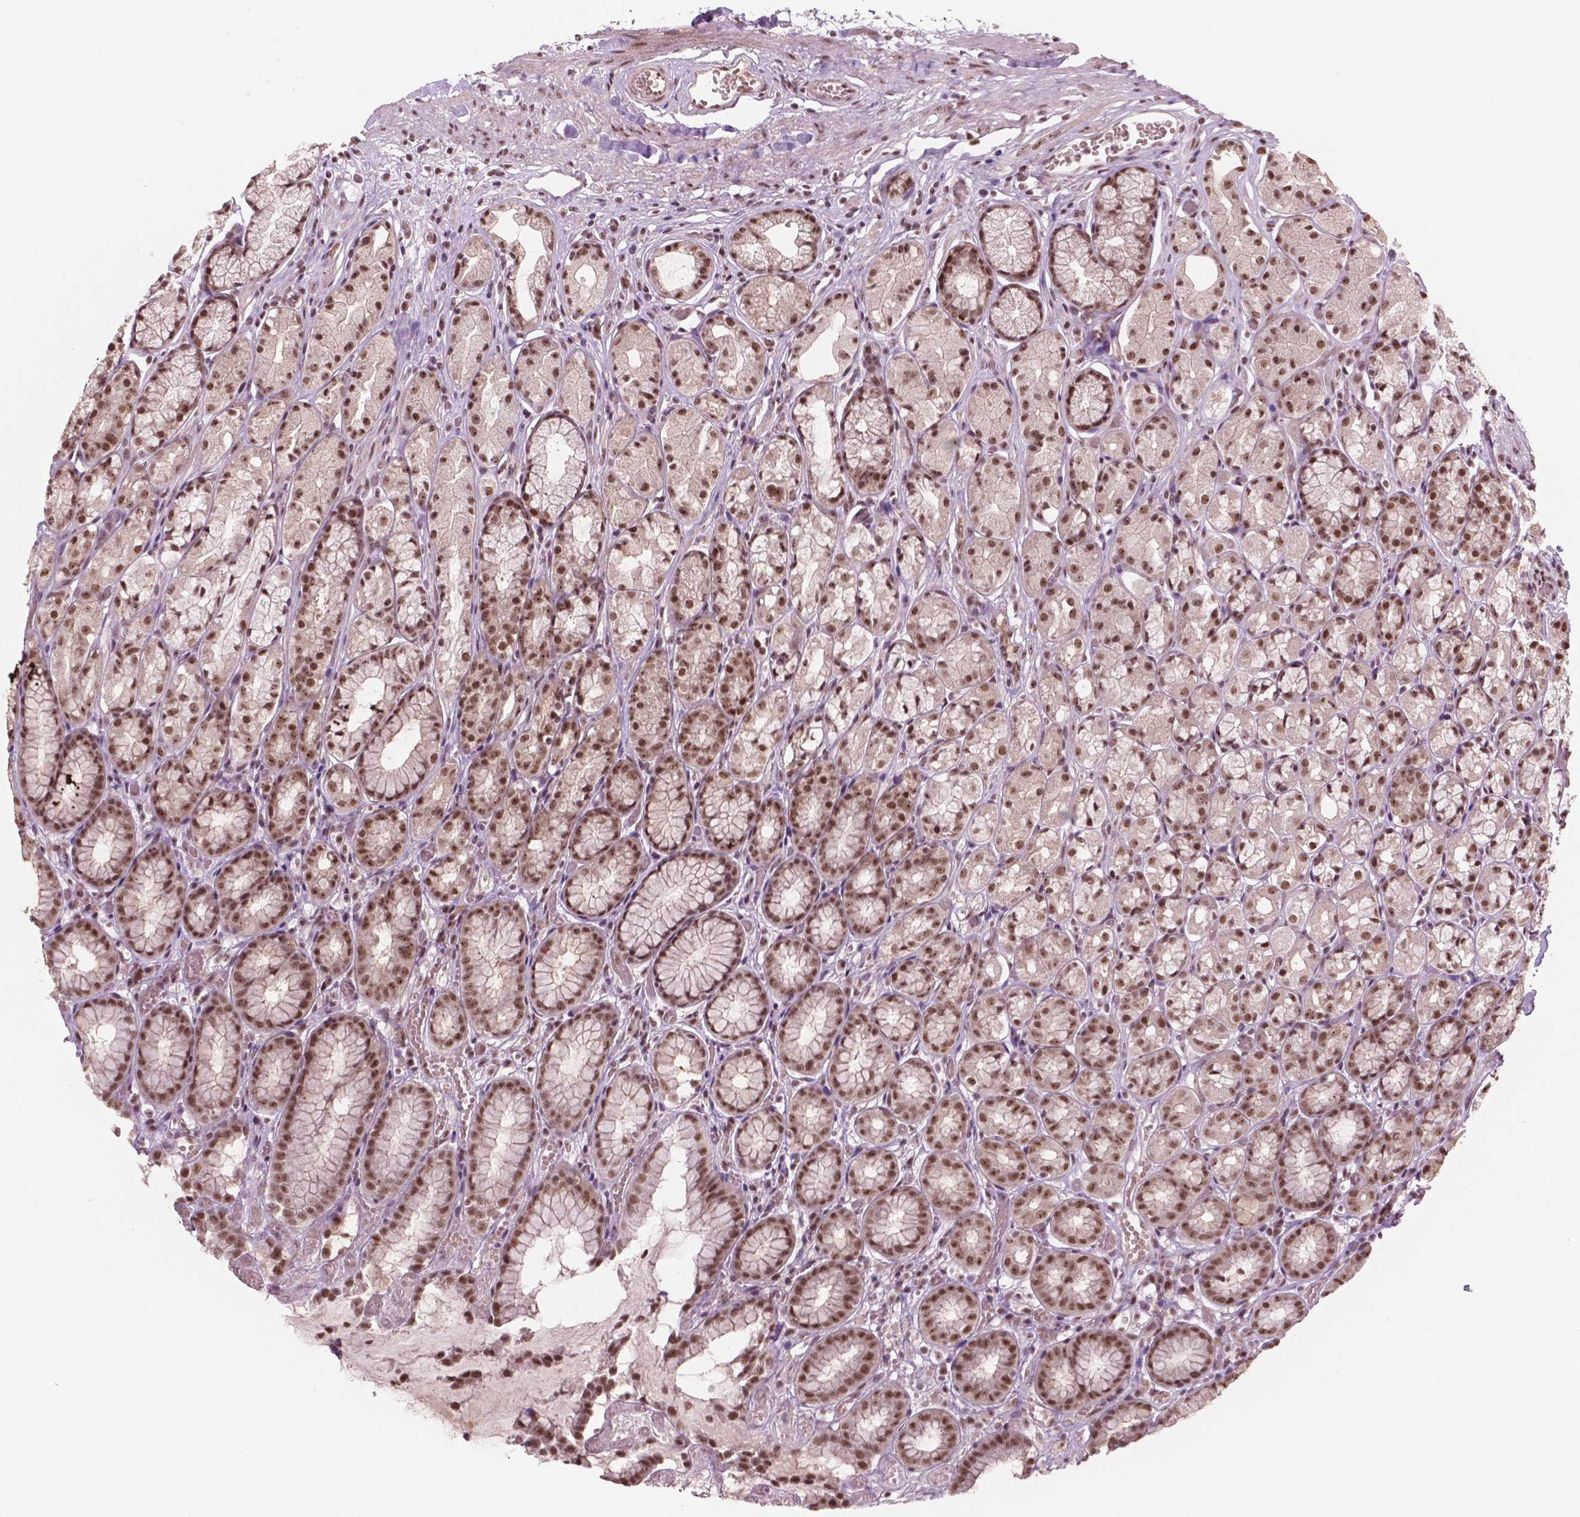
{"staining": {"intensity": "strong", "quantity": ">75%", "location": "nuclear"}, "tissue": "stomach", "cell_type": "Glandular cells", "image_type": "normal", "snomed": [{"axis": "morphology", "description": "Normal tissue, NOS"}, {"axis": "topography", "description": "Stomach"}], "caption": "Protein staining displays strong nuclear staining in approximately >75% of glandular cells in benign stomach. The staining is performed using DAB (3,3'-diaminobenzidine) brown chromogen to label protein expression. The nuclei are counter-stained blue using hematoxylin.", "gene": "POLR2E", "patient": {"sex": "male", "age": 70}}